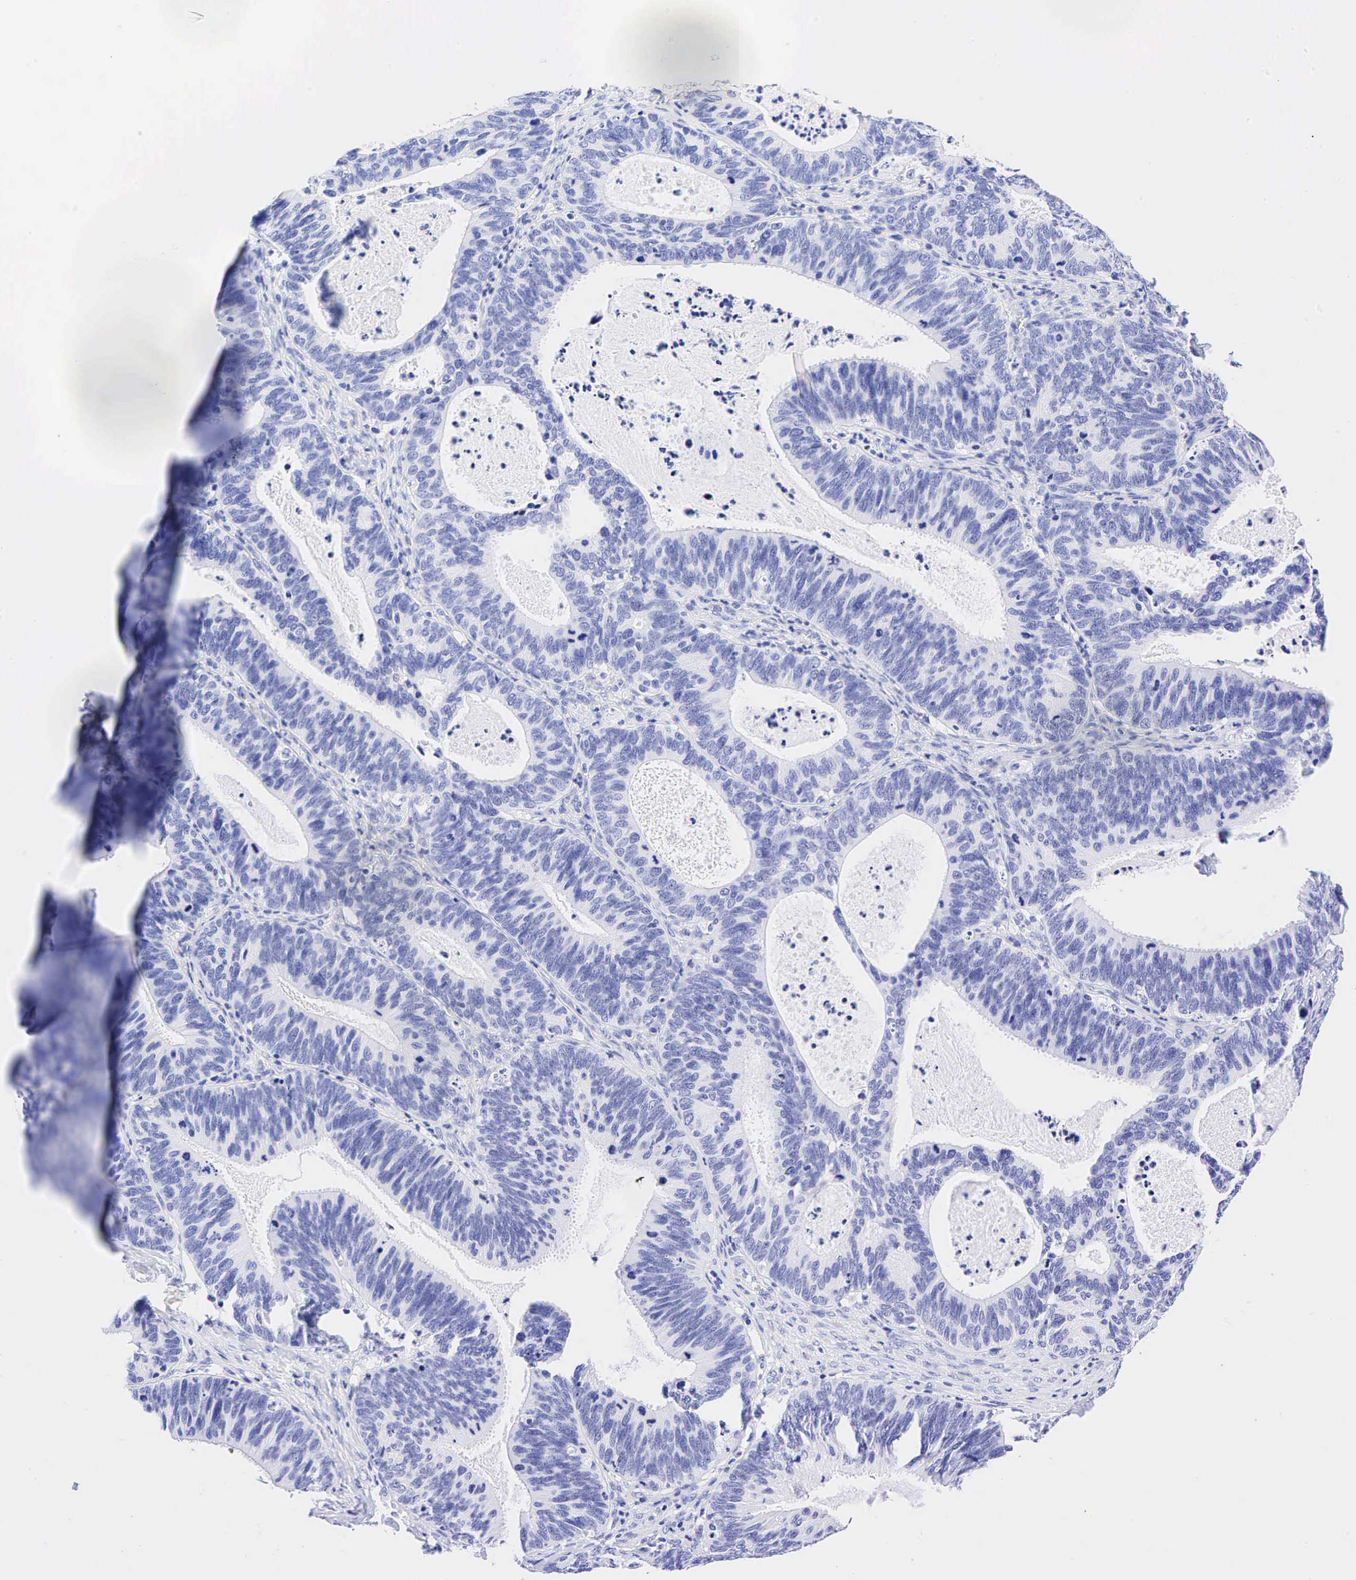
{"staining": {"intensity": "negative", "quantity": "none", "location": "none"}, "tissue": "ovarian cancer", "cell_type": "Tumor cells", "image_type": "cancer", "snomed": [{"axis": "morphology", "description": "Carcinoma, endometroid"}, {"axis": "topography", "description": "Ovary"}], "caption": "Immunohistochemistry (IHC) histopathology image of neoplastic tissue: ovarian cancer stained with DAB exhibits no significant protein staining in tumor cells.", "gene": "CHGA", "patient": {"sex": "female", "age": 52}}